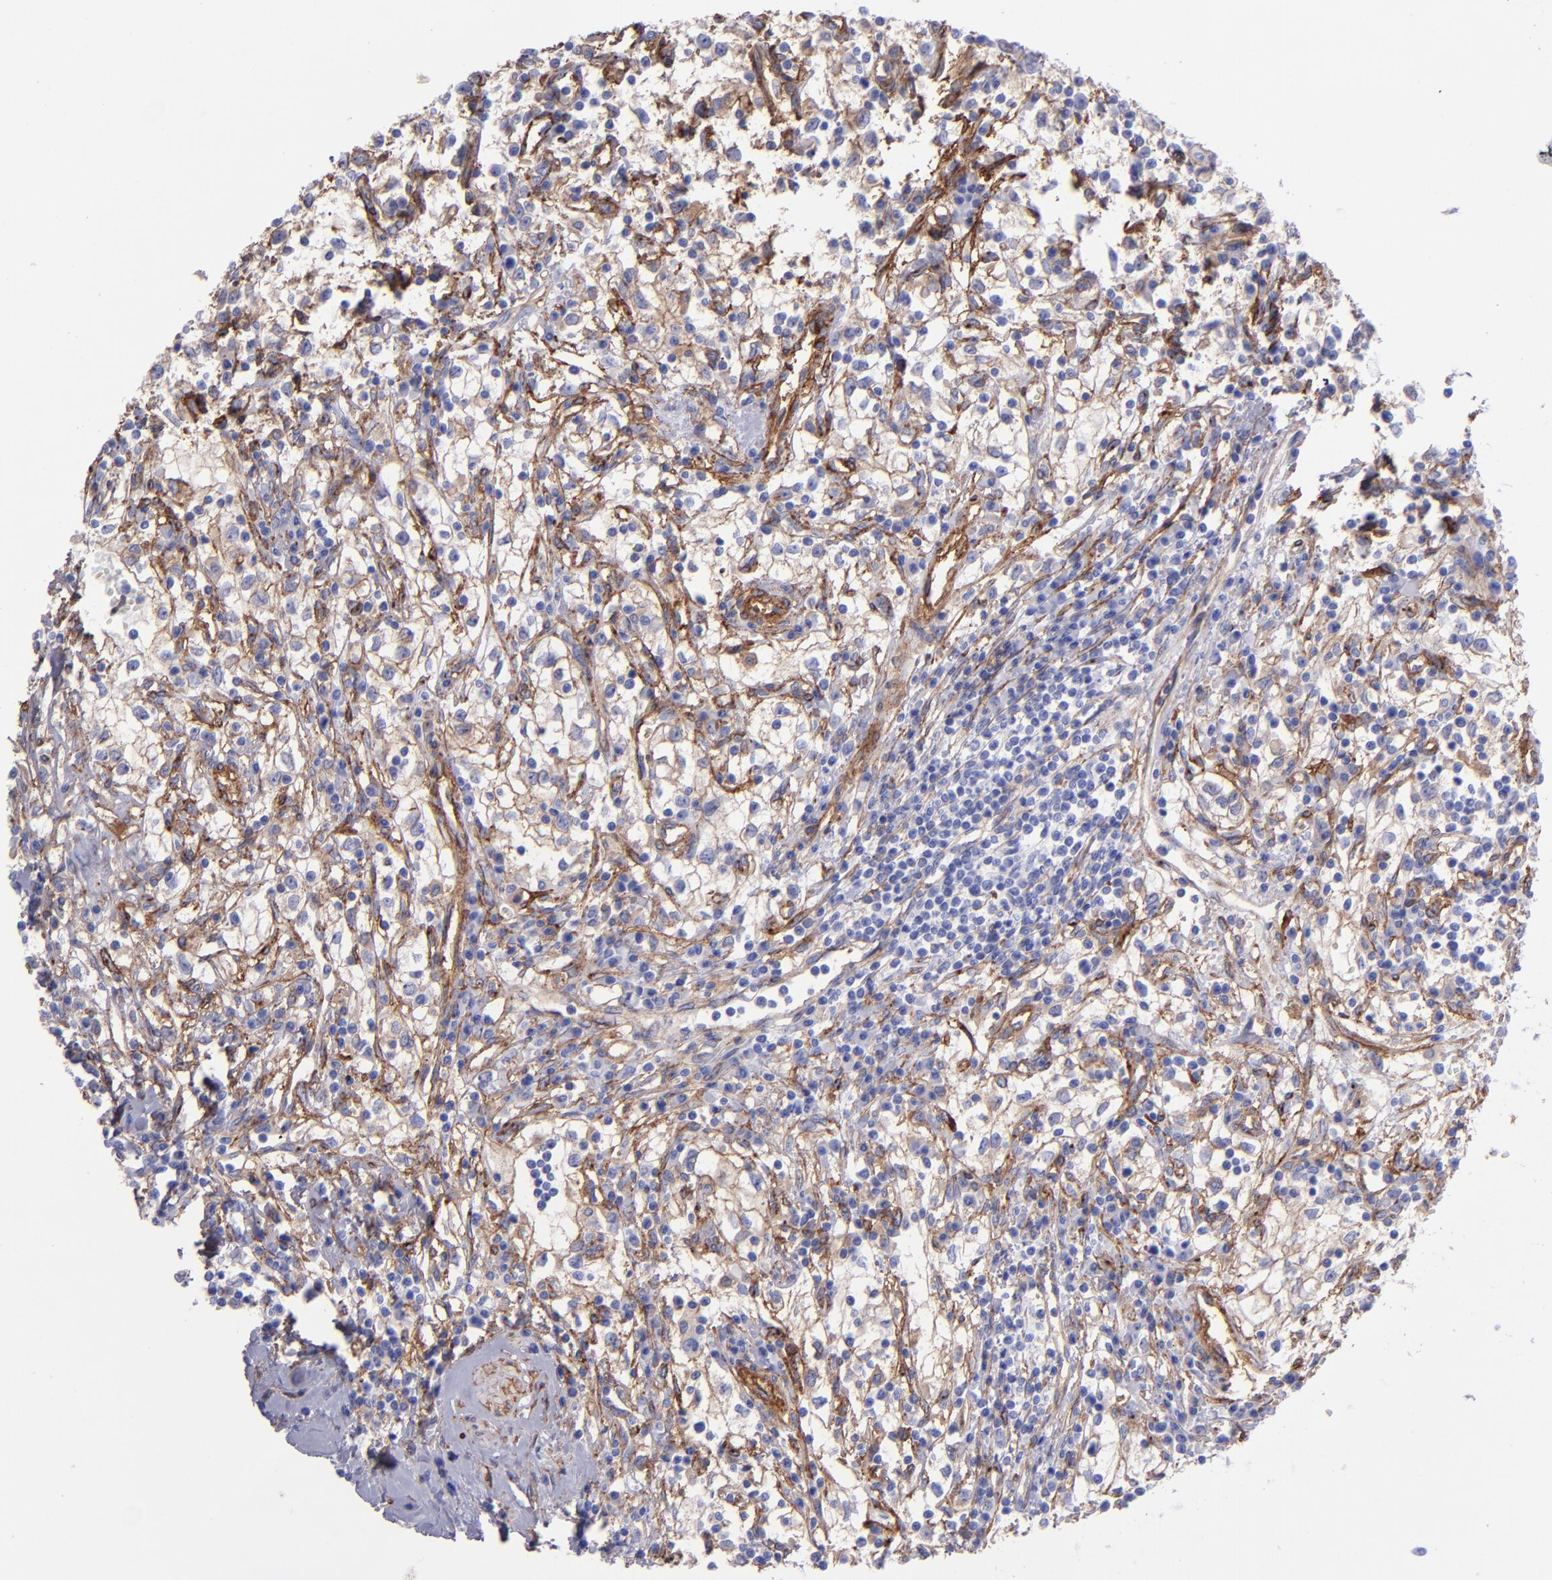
{"staining": {"intensity": "weak", "quantity": "<25%", "location": "cytoplasmic/membranous"}, "tissue": "renal cancer", "cell_type": "Tumor cells", "image_type": "cancer", "snomed": [{"axis": "morphology", "description": "Adenocarcinoma, NOS"}, {"axis": "topography", "description": "Kidney"}], "caption": "Immunohistochemistry (IHC) micrograph of human adenocarcinoma (renal) stained for a protein (brown), which demonstrates no positivity in tumor cells.", "gene": "ITGAV", "patient": {"sex": "male", "age": 82}}